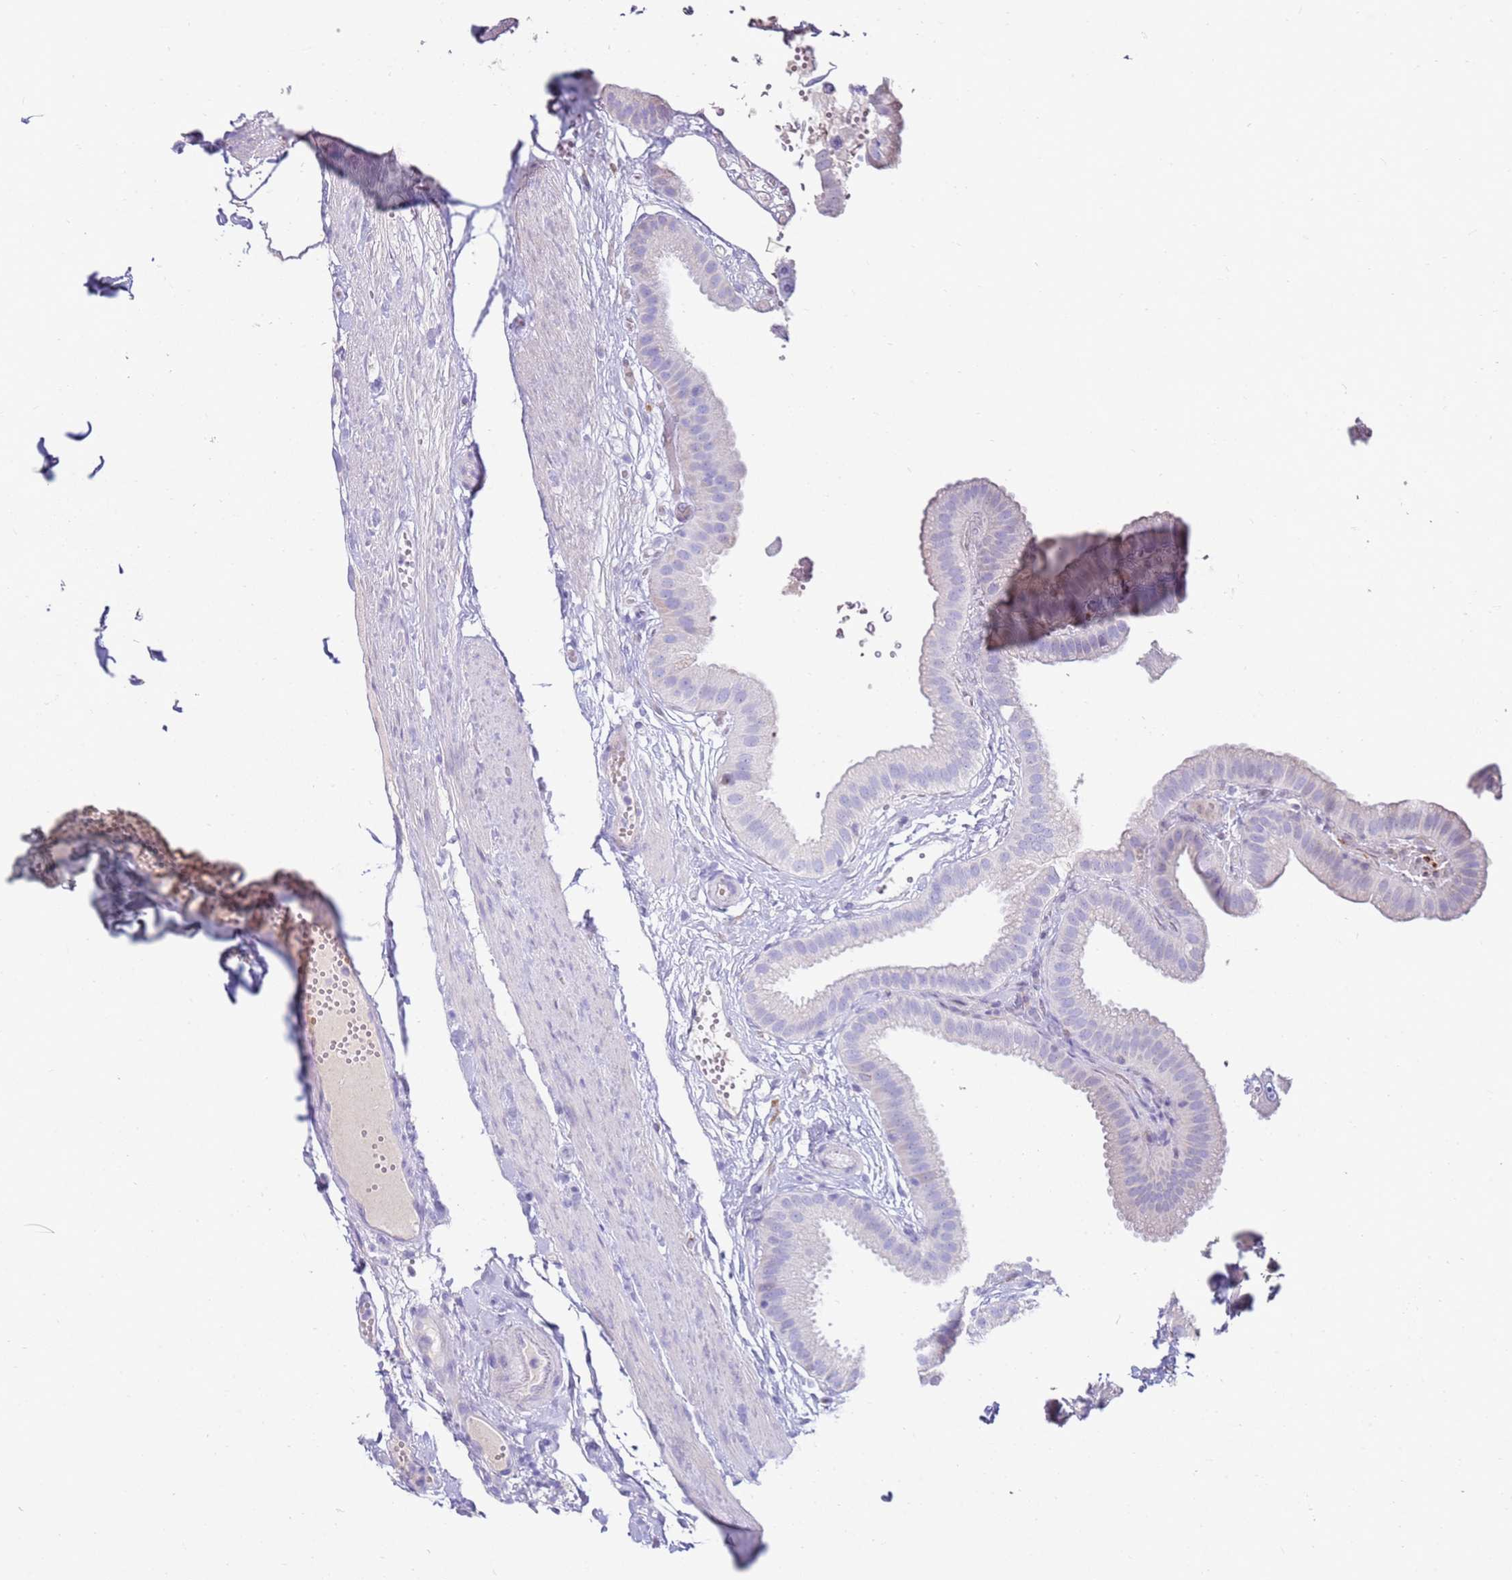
{"staining": {"intensity": "negative", "quantity": "none", "location": "none"}, "tissue": "gallbladder", "cell_type": "Glandular cells", "image_type": "normal", "snomed": [{"axis": "morphology", "description": "Normal tissue, NOS"}, {"axis": "topography", "description": "Gallbladder"}], "caption": "The micrograph displays no significant staining in glandular cells of gallbladder.", "gene": "EVPLL", "patient": {"sex": "female", "age": 61}}